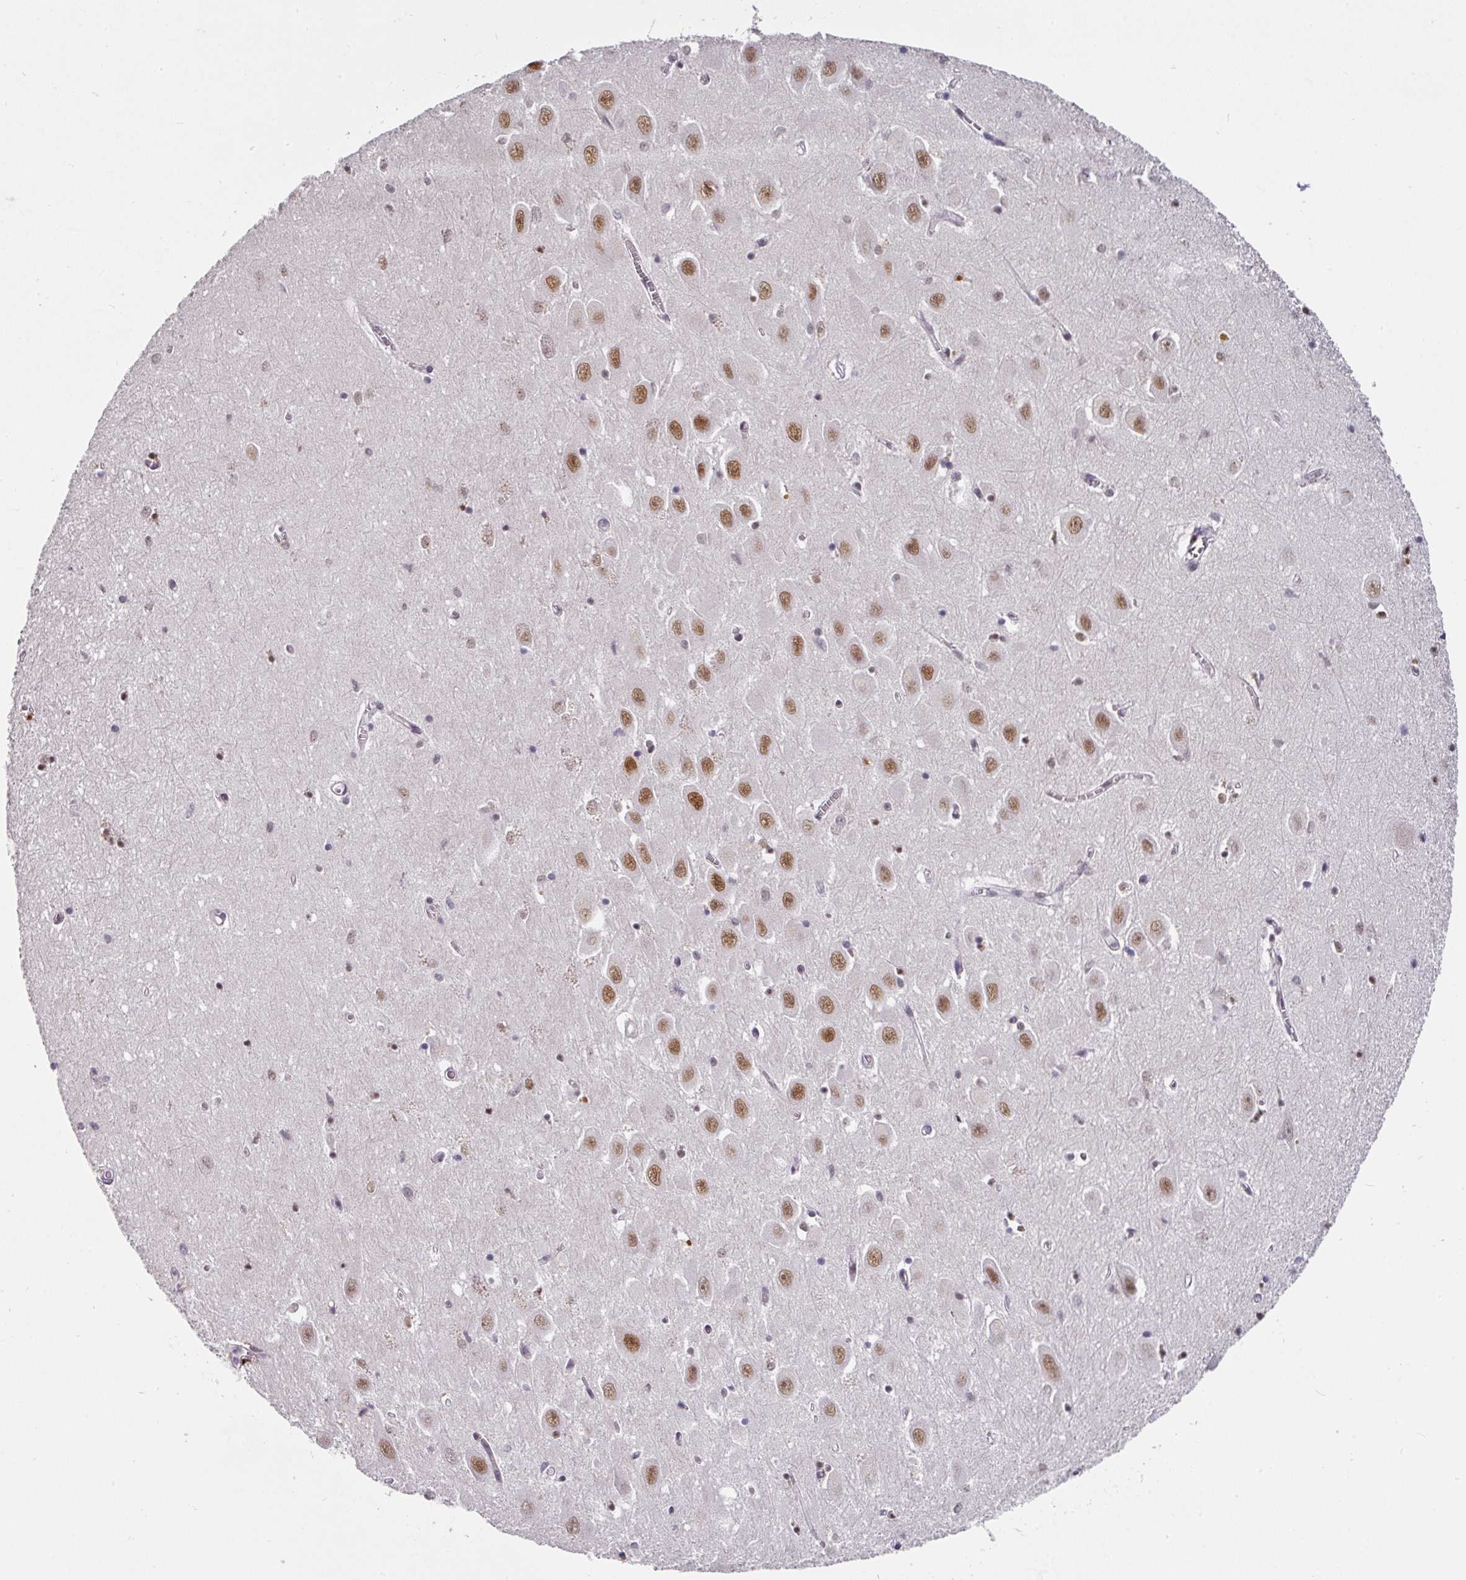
{"staining": {"intensity": "moderate", "quantity": "25%-75%", "location": "nuclear"}, "tissue": "hippocampus", "cell_type": "Glial cells", "image_type": "normal", "snomed": [{"axis": "morphology", "description": "Normal tissue, NOS"}, {"axis": "topography", "description": "Hippocampus"}], "caption": "Immunohistochemistry (IHC) staining of unremarkable hippocampus, which demonstrates medium levels of moderate nuclear staining in about 25%-75% of glial cells indicating moderate nuclear protein staining. The staining was performed using DAB (3,3'-diaminobenzidine) (brown) for protein detection and nuclei were counterstained in hematoxylin (blue).", "gene": "ENSG00000283782", "patient": {"sex": "female", "age": 64}}